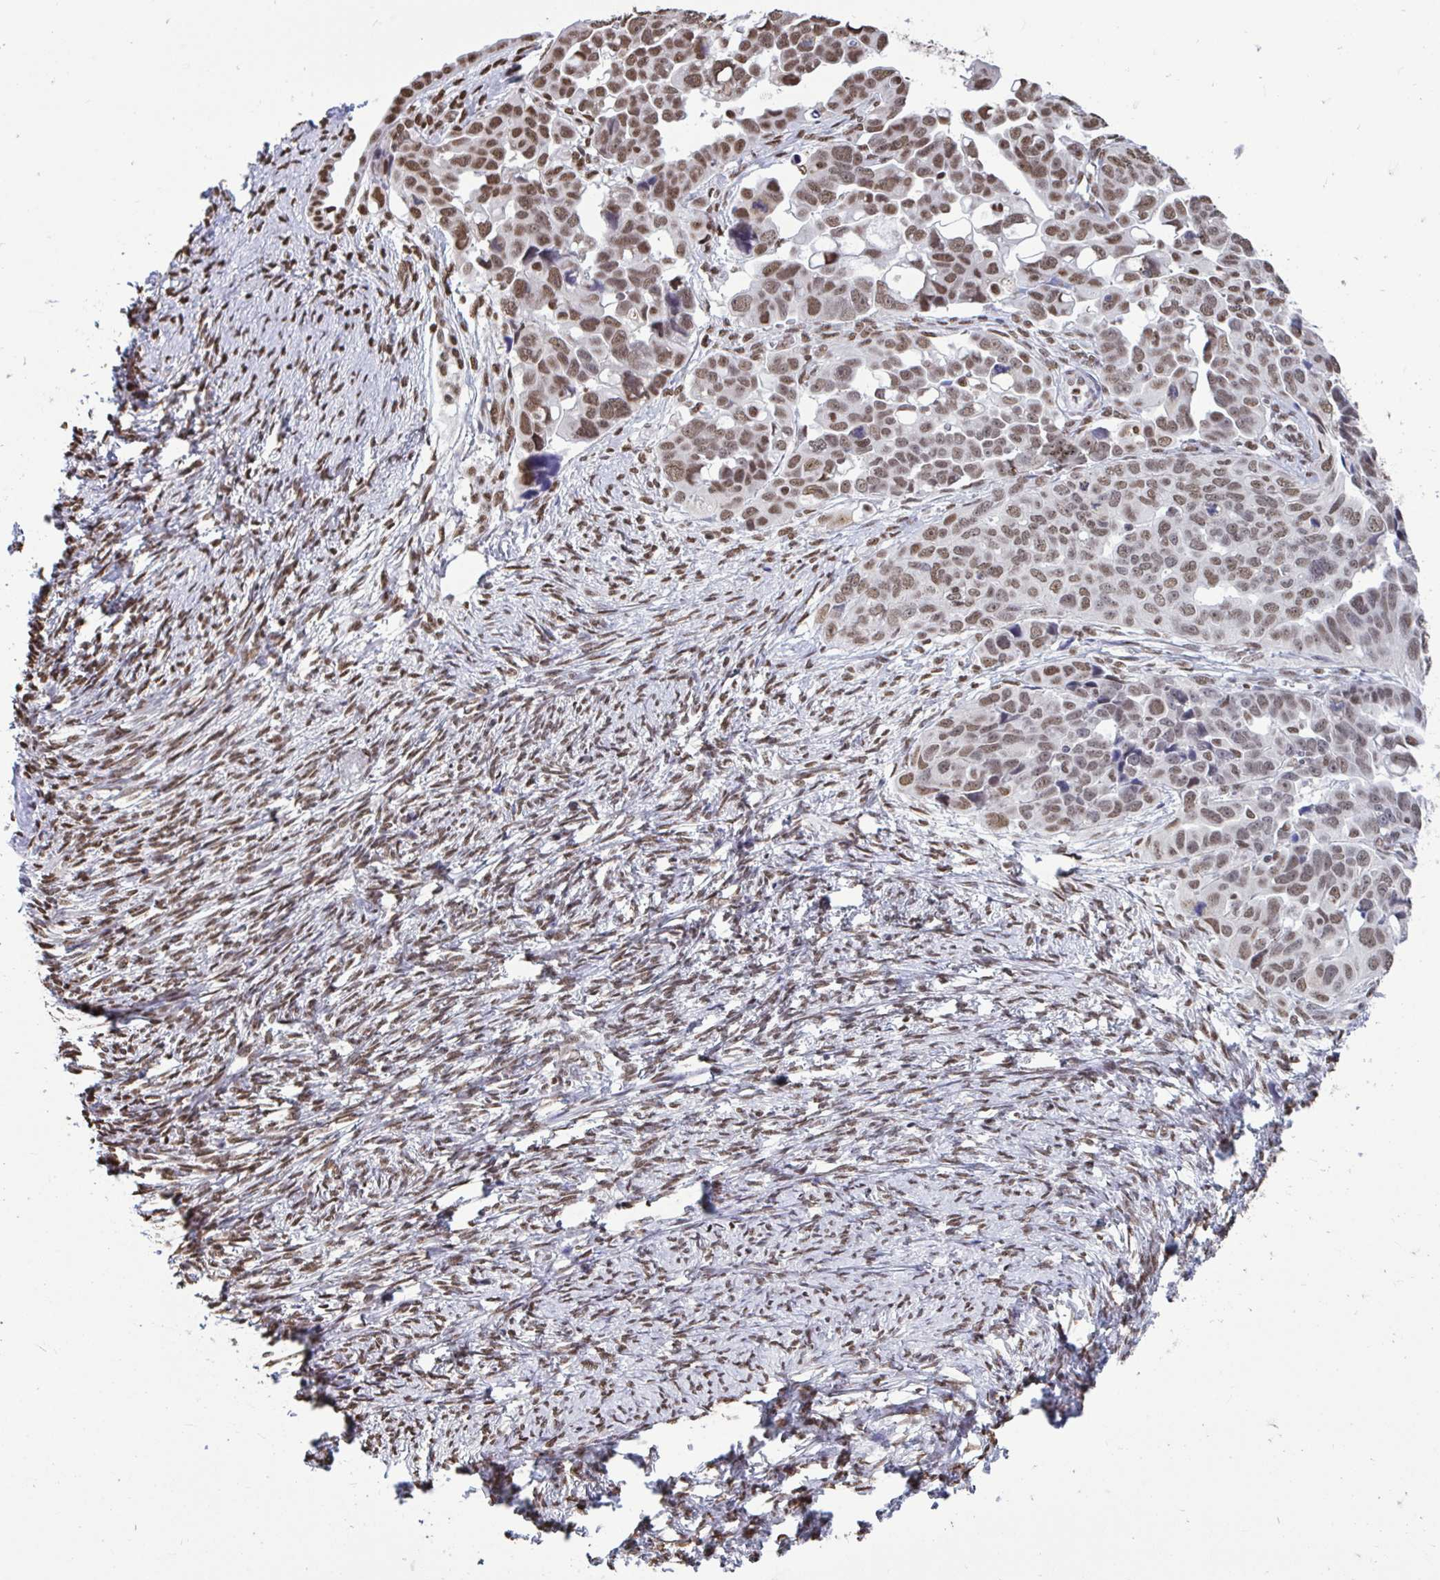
{"staining": {"intensity": "moderate", "quantity": ">75%", "location": "nuclear"}, "tissue": "ovarian cancer", "cell_type": "Tumor cells", "image_type": "cancer", "snomed": [{"axis": "morphology", "description": "Cystadenocarcinoma, serous, NOS"}, {"axis": "topography", "description": "Ovary"}], "caption": "An immunohistochemistry (IHC) histopathology image of tumor tissue is shown. Protein staining in brown shows moderate nuclear positivity in serous cystadenocarcinoma (ovarian) within tumor cells. Immunohistochemistry (ihc) stains the protein in brown and the nuclei are stained blue.", "gene": "HNRNPDL", "patient": {"sex": "female", "age": 59}}